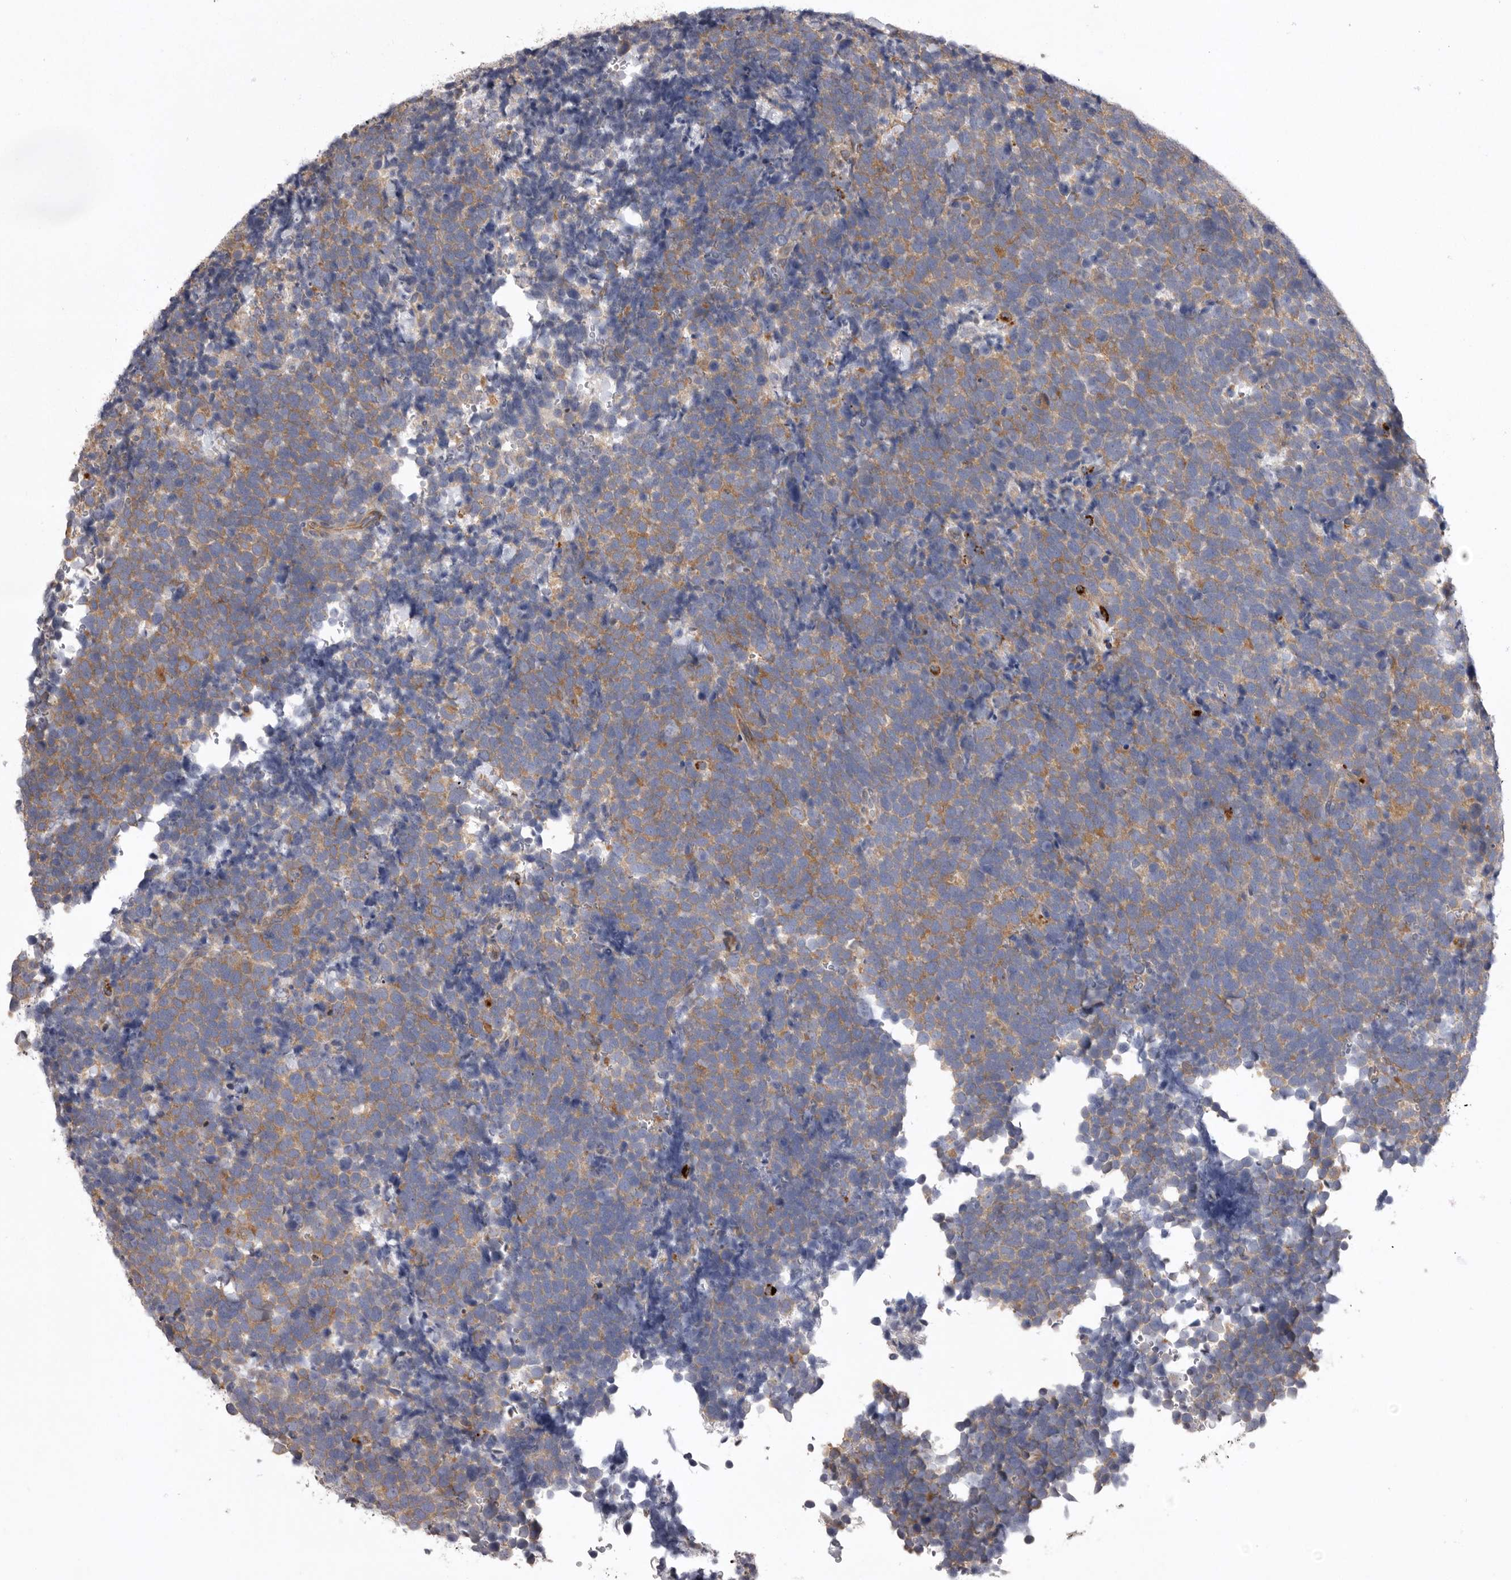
{"staining": {"intensity": "moderate", "quantity": ">75%", "location": "cytoplasmic/membranous"}, "tissue": "urothelial cancer", "cell_type": "Tumor cells", "image_type": "cancer", "snomed": [{"axis": "morphology", "description": "Urothelial carcinoma, High grade"}, {"axis": "topography", "description": "Urinary bladder"}], "caption": "Urothelial carcinoma (high-grade) tissue demonstrates moderate cytoplasmic/membranous positivity in approximately >75% of tumor cells, visualized by immunohistochemistry. (IHC, brightfield microscopy, high magnification).", "gene": "WDR47", "patient": {"sex": "female", "age": 82}}